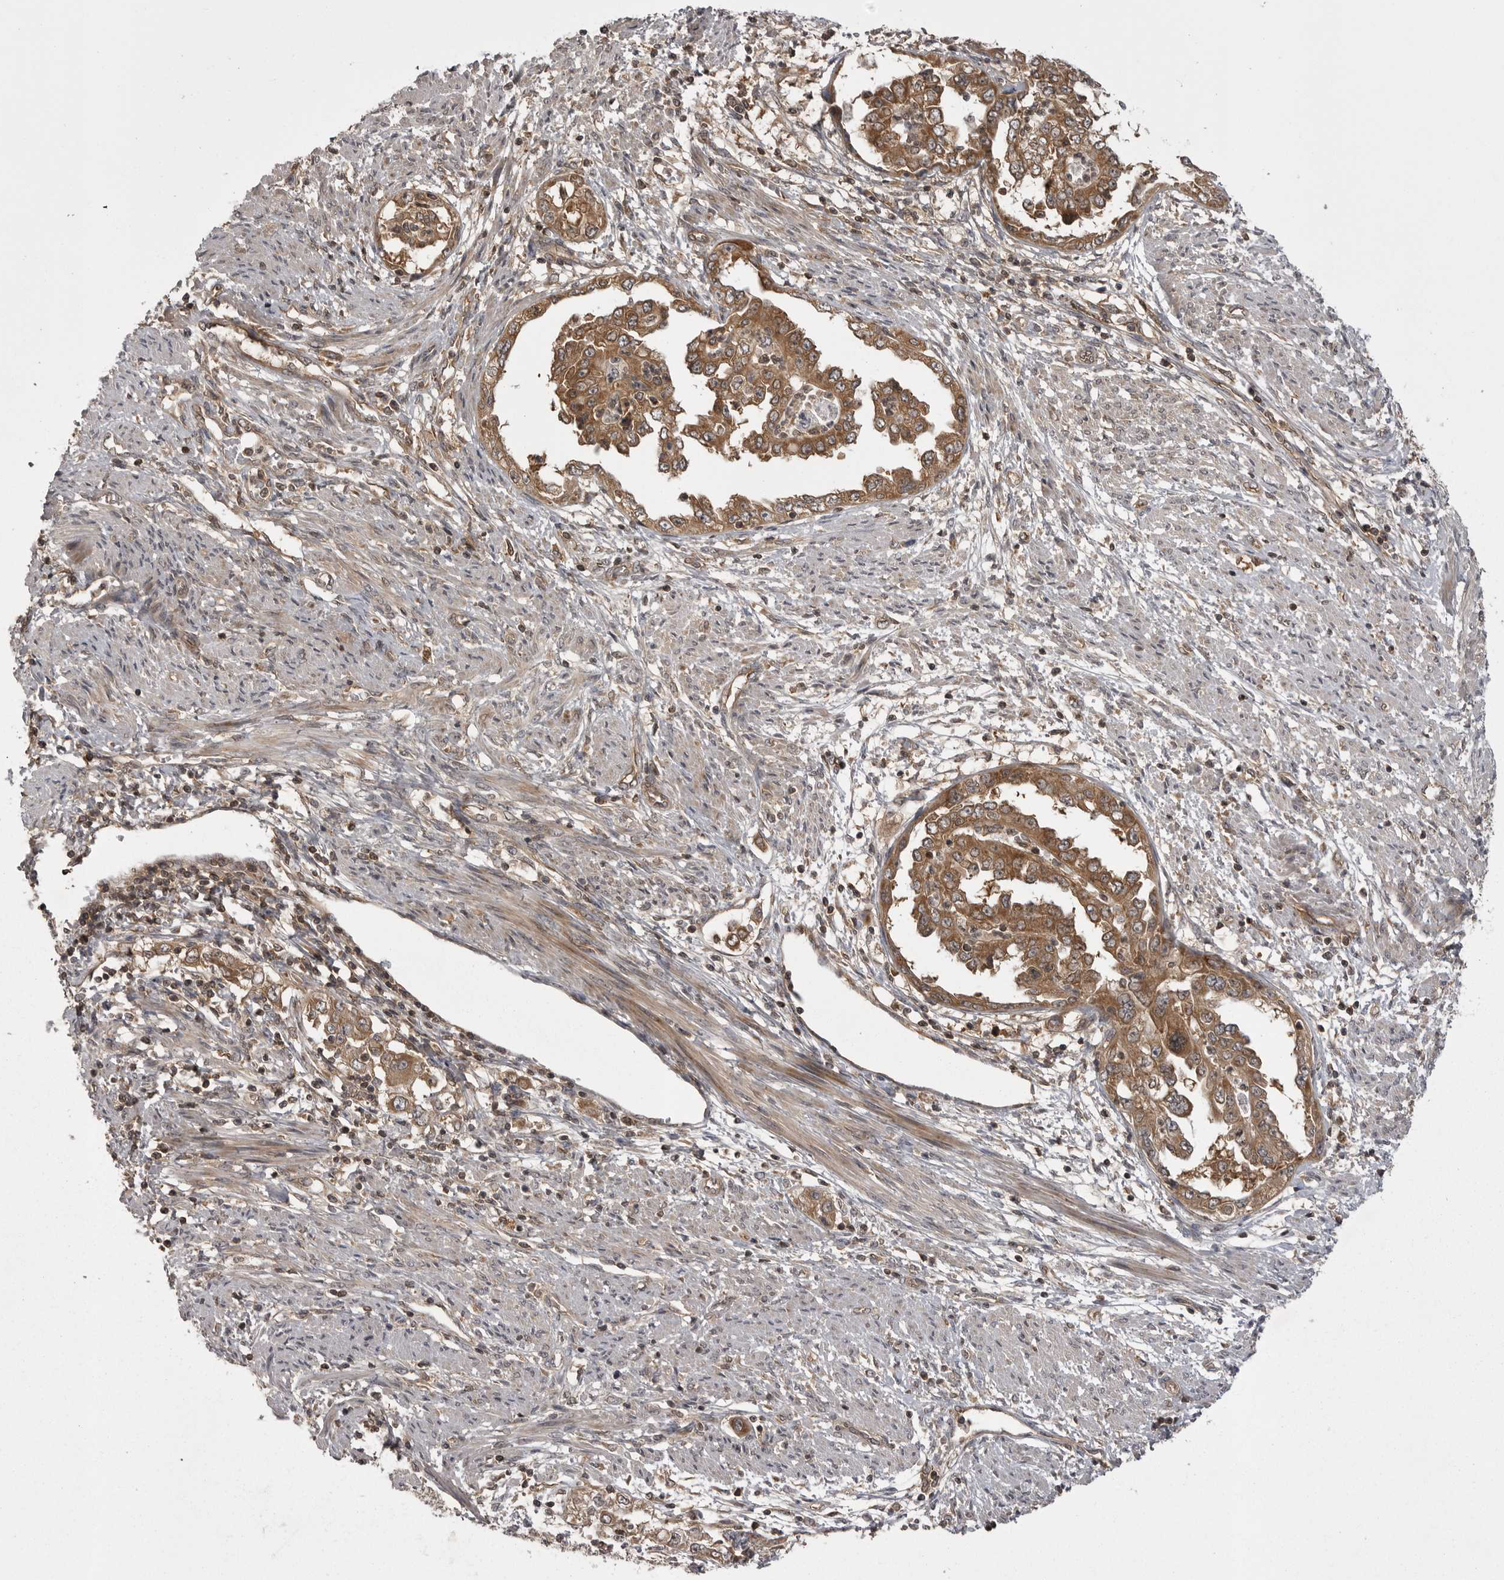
{"staining": {"intensity": "moderate", "quantity": ">75%", "location": "cytoplasmic/membranous"}, "tissue": "endometrial cancer", "cell_type": "Tumor cells", "image_type": "cancer", "snomed": [{"axis": "morphology", "description": "Adenocarcinoma, NOS"}, {"axis": "topography", "description": "Endometrium"}], "caption": "DAB (3,3'-diaminobenzidine) immunohistochemical staining of endometrial cancer (adenocarcinoma) shows moderate cytoplasmic/membranous protein staining in approximately >75% of tumor cells. The staining is performed using DAB (3,3'-diaminobenzidine) brown chromogen to label protein expression. The nuclei are counter-stained blue using hematoxylin.", "gene": "STK24", "patient": {"sex": "female", "age": 85}}